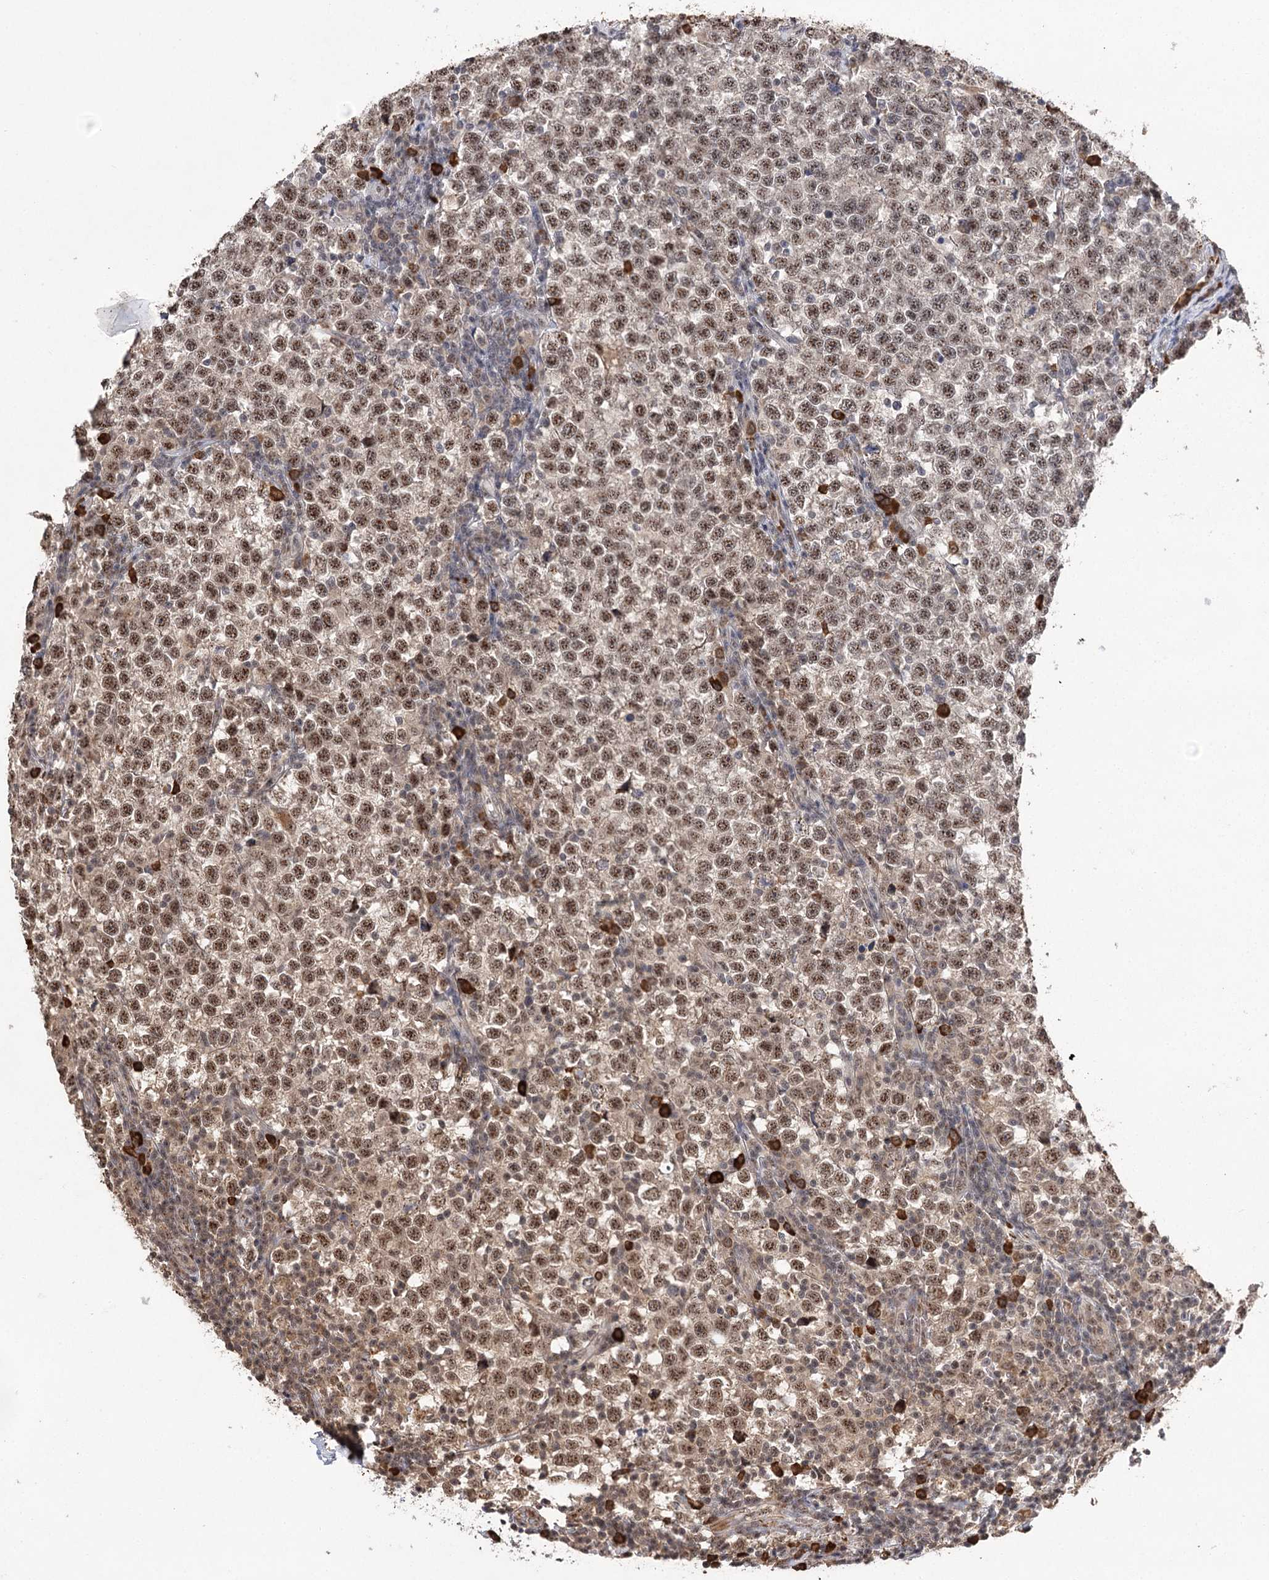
{"staining": {"intensity": "moderate", "quantity": ">75%", "location": "nuclear"}, "tissue": "testis cancer", "cell_type": "Tumor cells", "image_type": "cancer", "snomed": [{"axis": "morphology", "description": "Normal tissue, NOS"}, {"axis": "morphology", "description": "Seminoma, NOS"}, {"axis": "topography", "description": "Testis"}], "caption": "Tumor cells exhibit medium levels of moderate nuclear expression in approximately >75% of cells in testis cancer (seminoma).", "gene": "PYROXD1", "patient": {"sex": "male", "age": 43}}